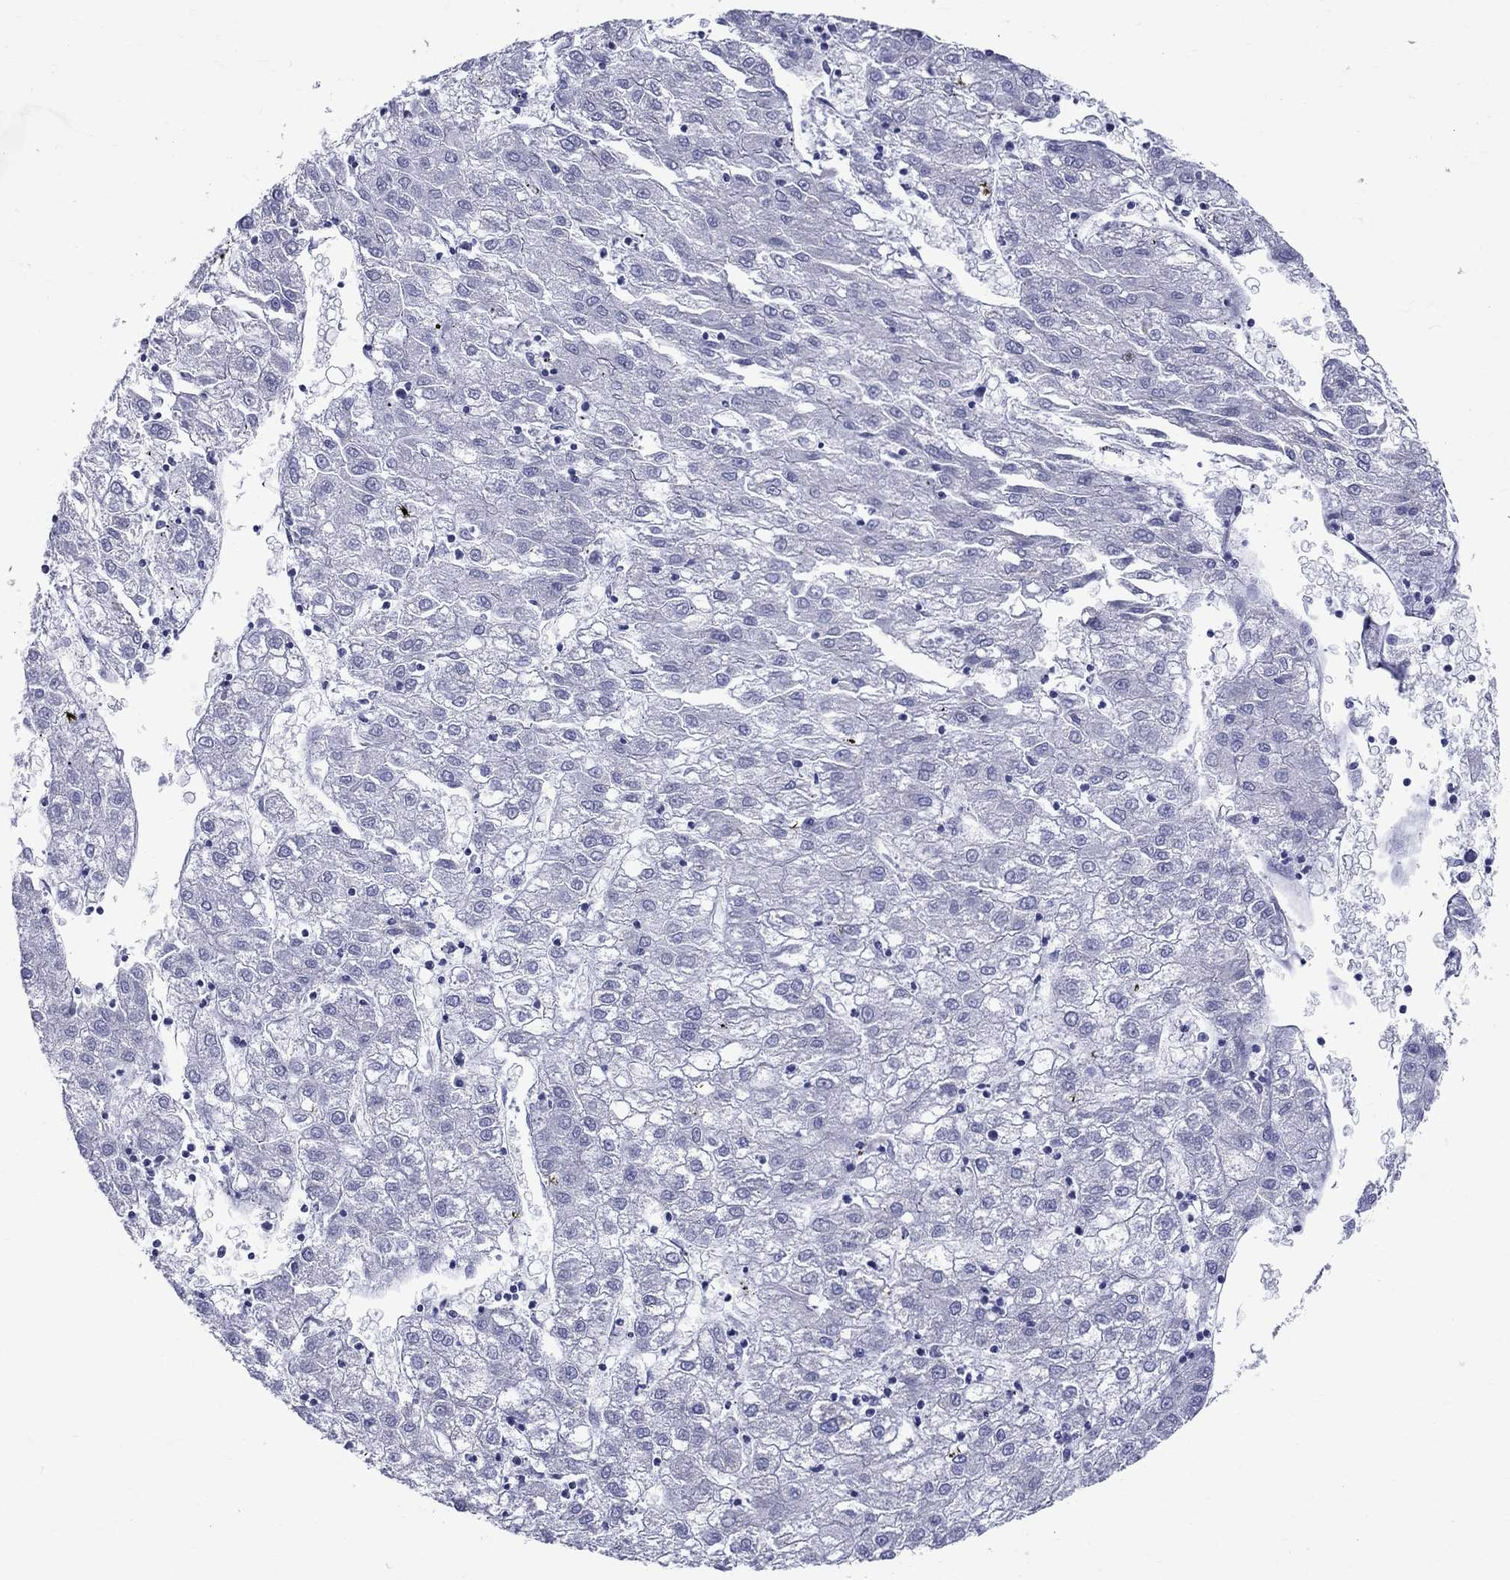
{"staining": {"intensity": "negative", "quantity": "none", "location": "none"}, "tissue": "liver cancer", "cell_type": "Tumor cells", "image_type": "cancer", "snomed": [{"axis": "morphology", "description": "Carcinoma, Hepatocellular, NOS"}, {"axis": "topography", "description": "Liver"}], "caption": "This is a micrograph of immunohistochemistry (IHC) staining of hepatocellular carcinoma (liver), which shows no expression in tumor cells.", "gene": "CEP43", "patient": {"sex": "male", "age": 72}}